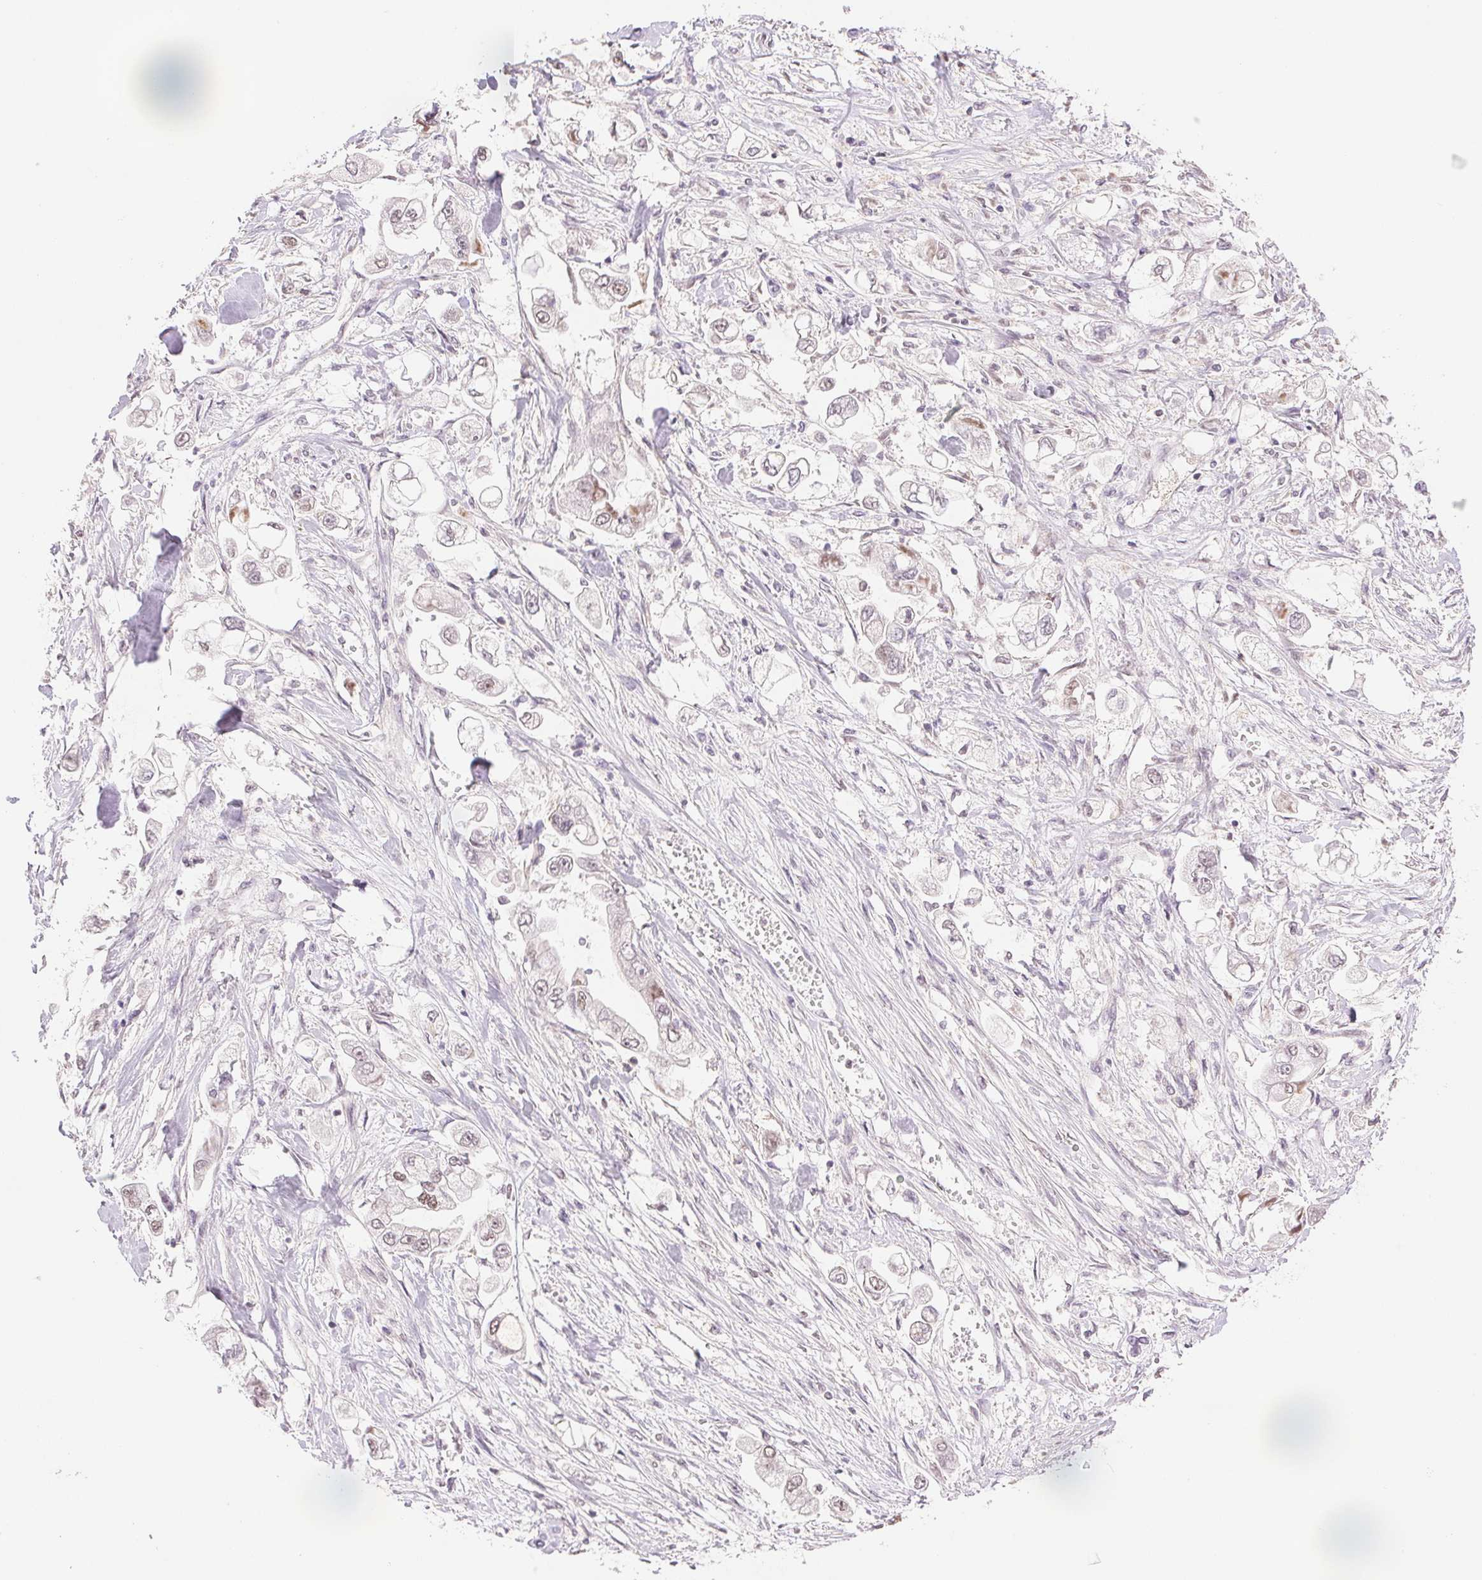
{"staining": {"intensity": "weak", "quantity": "<25%", "location": "nuclear"}, "tissue": "stomach cancer", "cell_type": "Tumor cells", "image_type": "cancer", "snomed": [{"axis": "morphology", "description": "Adenocarcinoma, NOS"}, {"axis": "topography", "description": "Stomach"}], "caption": "DAB immunohistochemical staining of adenocarcinoma (stomach) displays no significant staining in tumor cells. (Stains: DAB immunohistochemistry (IHC) with hematoxylin counter stain, Microscopy: brightfield microscopy at high magnification).", "gene": "RPRD1B", "patient": {"sex": "male", "age": 62}}